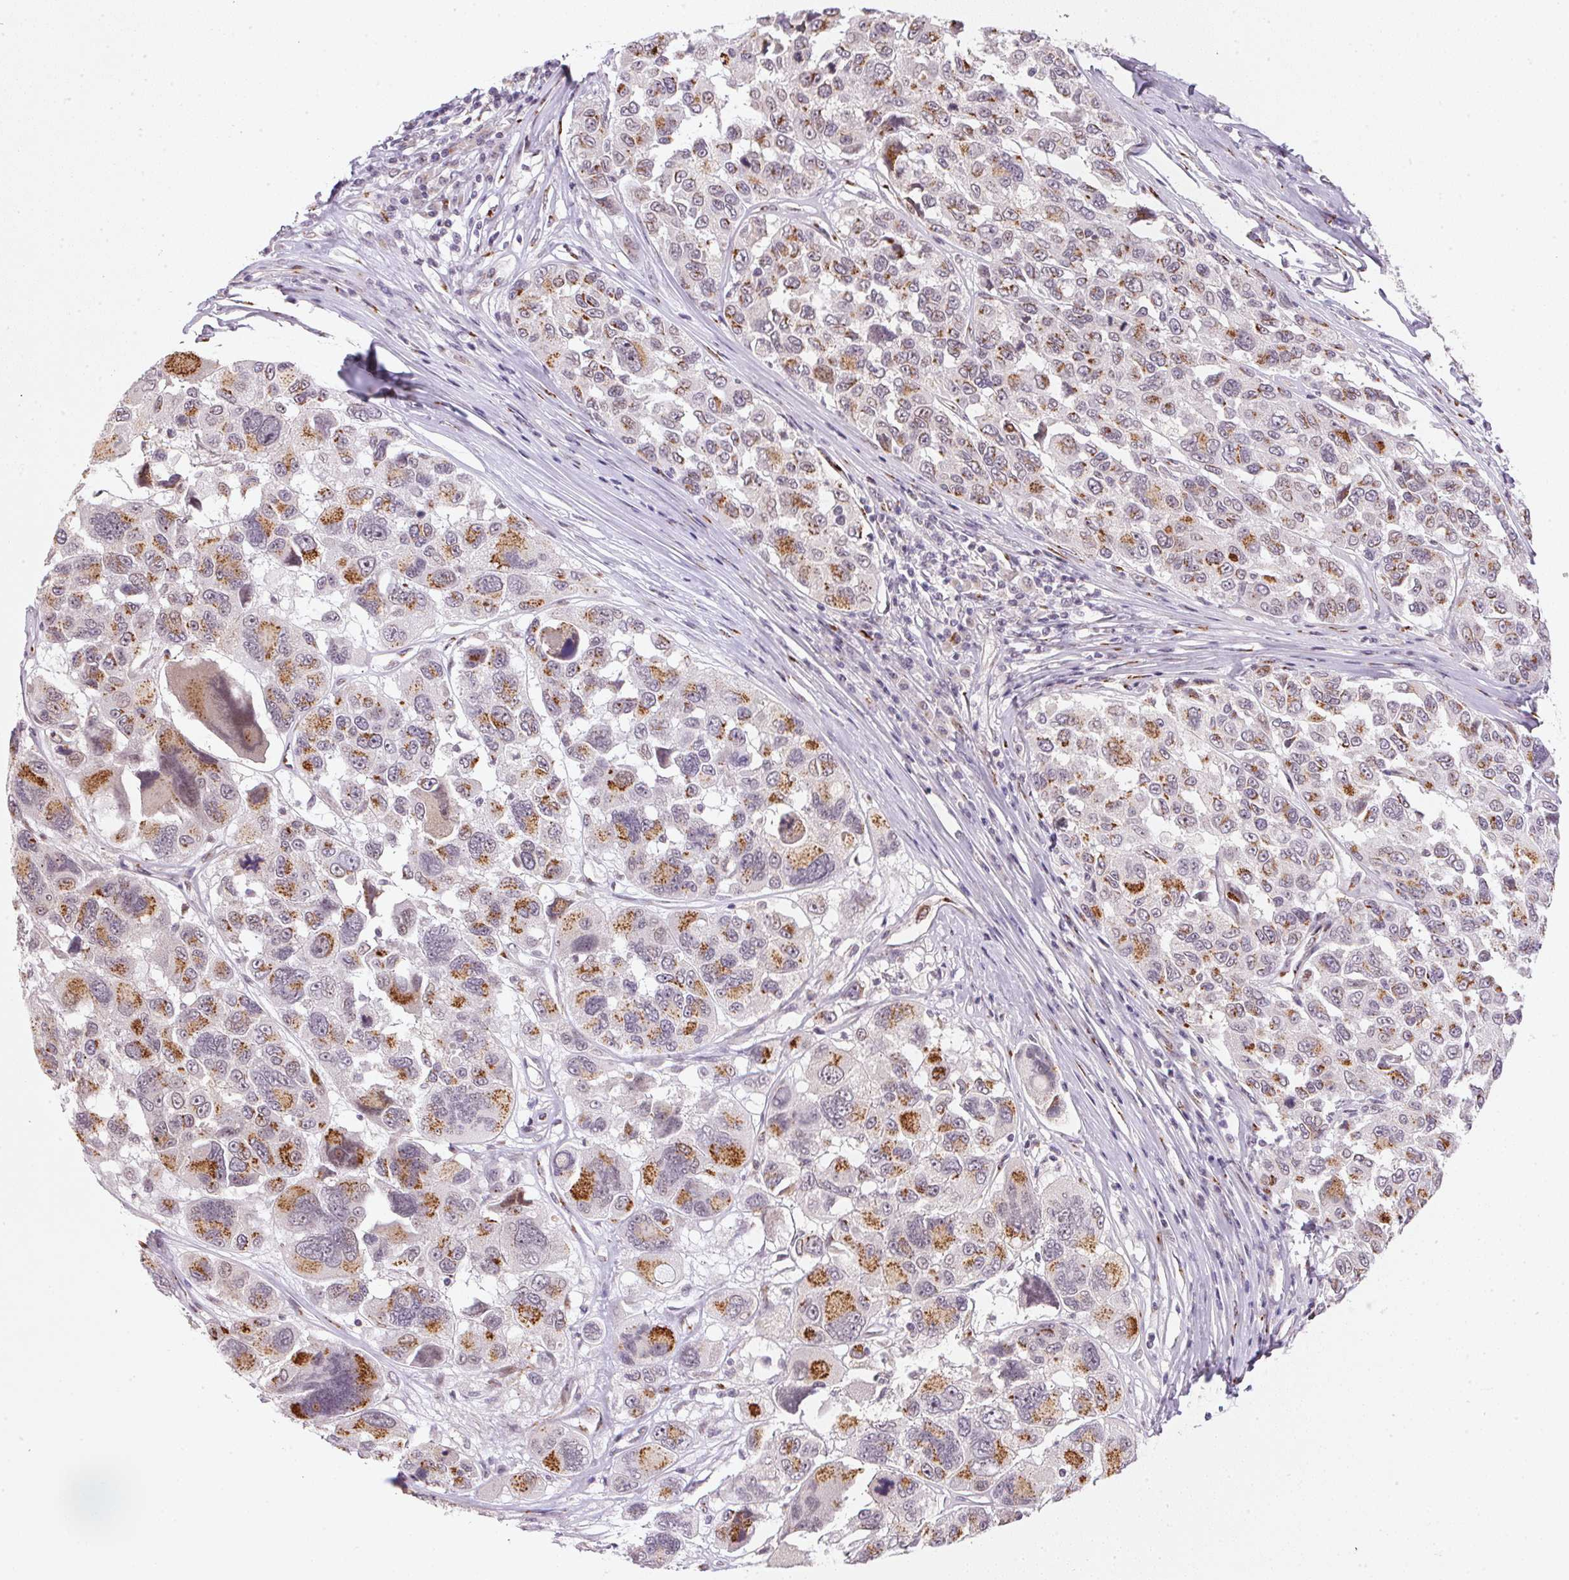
{"staining": {"intensity": "strong", "quantity": "25%-75%", "location": "cytoplasmic/membranous"}, "tissue": "melanoma", "cell_type": "Tumor cells", "image_type": "cancer", "snomed": [{"axis": "morphology", "description": "Malignant melanoma, NOS"}, {"axis": "topography", "description": "Skin"}], "caption": "Brown immunohistochemical staining in human malignant melanoma demonstrates strong cytoplasmic/membranous staining in approximately 25%-75% of tumor cells. (IHC, brightfield microscopy, high magnification).", "gene": "RAB22A", "patient": {"sex": "female", "age": 66}}